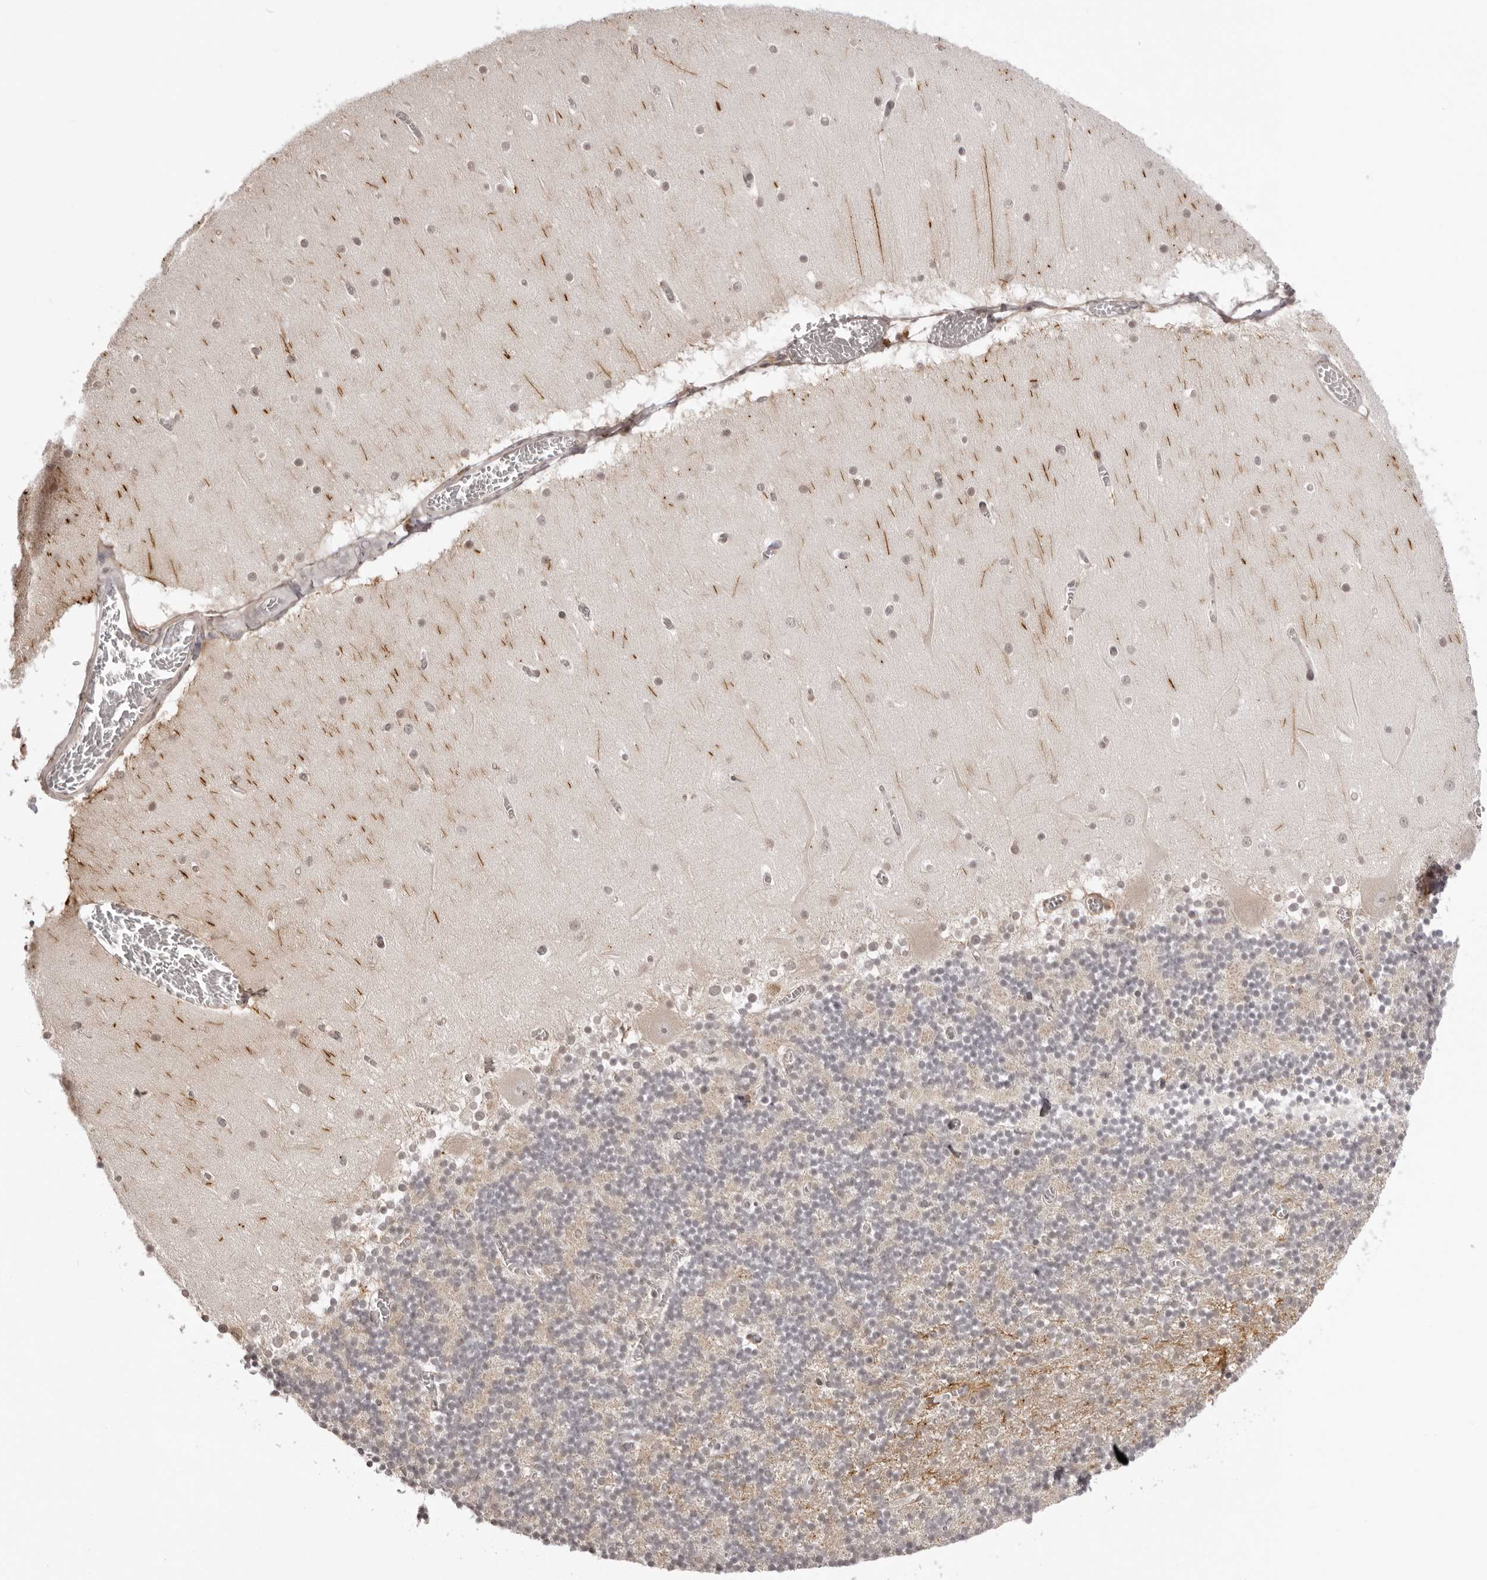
{"staining": {"intensity": "negative", "quantity": "none", "location": "none"}, "tissue": "cerebellum", "cell_type": "Cells in granular layer", "image_type": "normal", "snomed": [{"axis": "morphology", "description": "Normal tissue, NOS"}, {"axis": "topography", "description": "Cerebellum"}], "caption": "The micrograph reveals no staining of cells in granular layer in unremarkable cerebellum.", "gene": "ZC3H11A", "patient": {"sex": "female", "age": 28}}